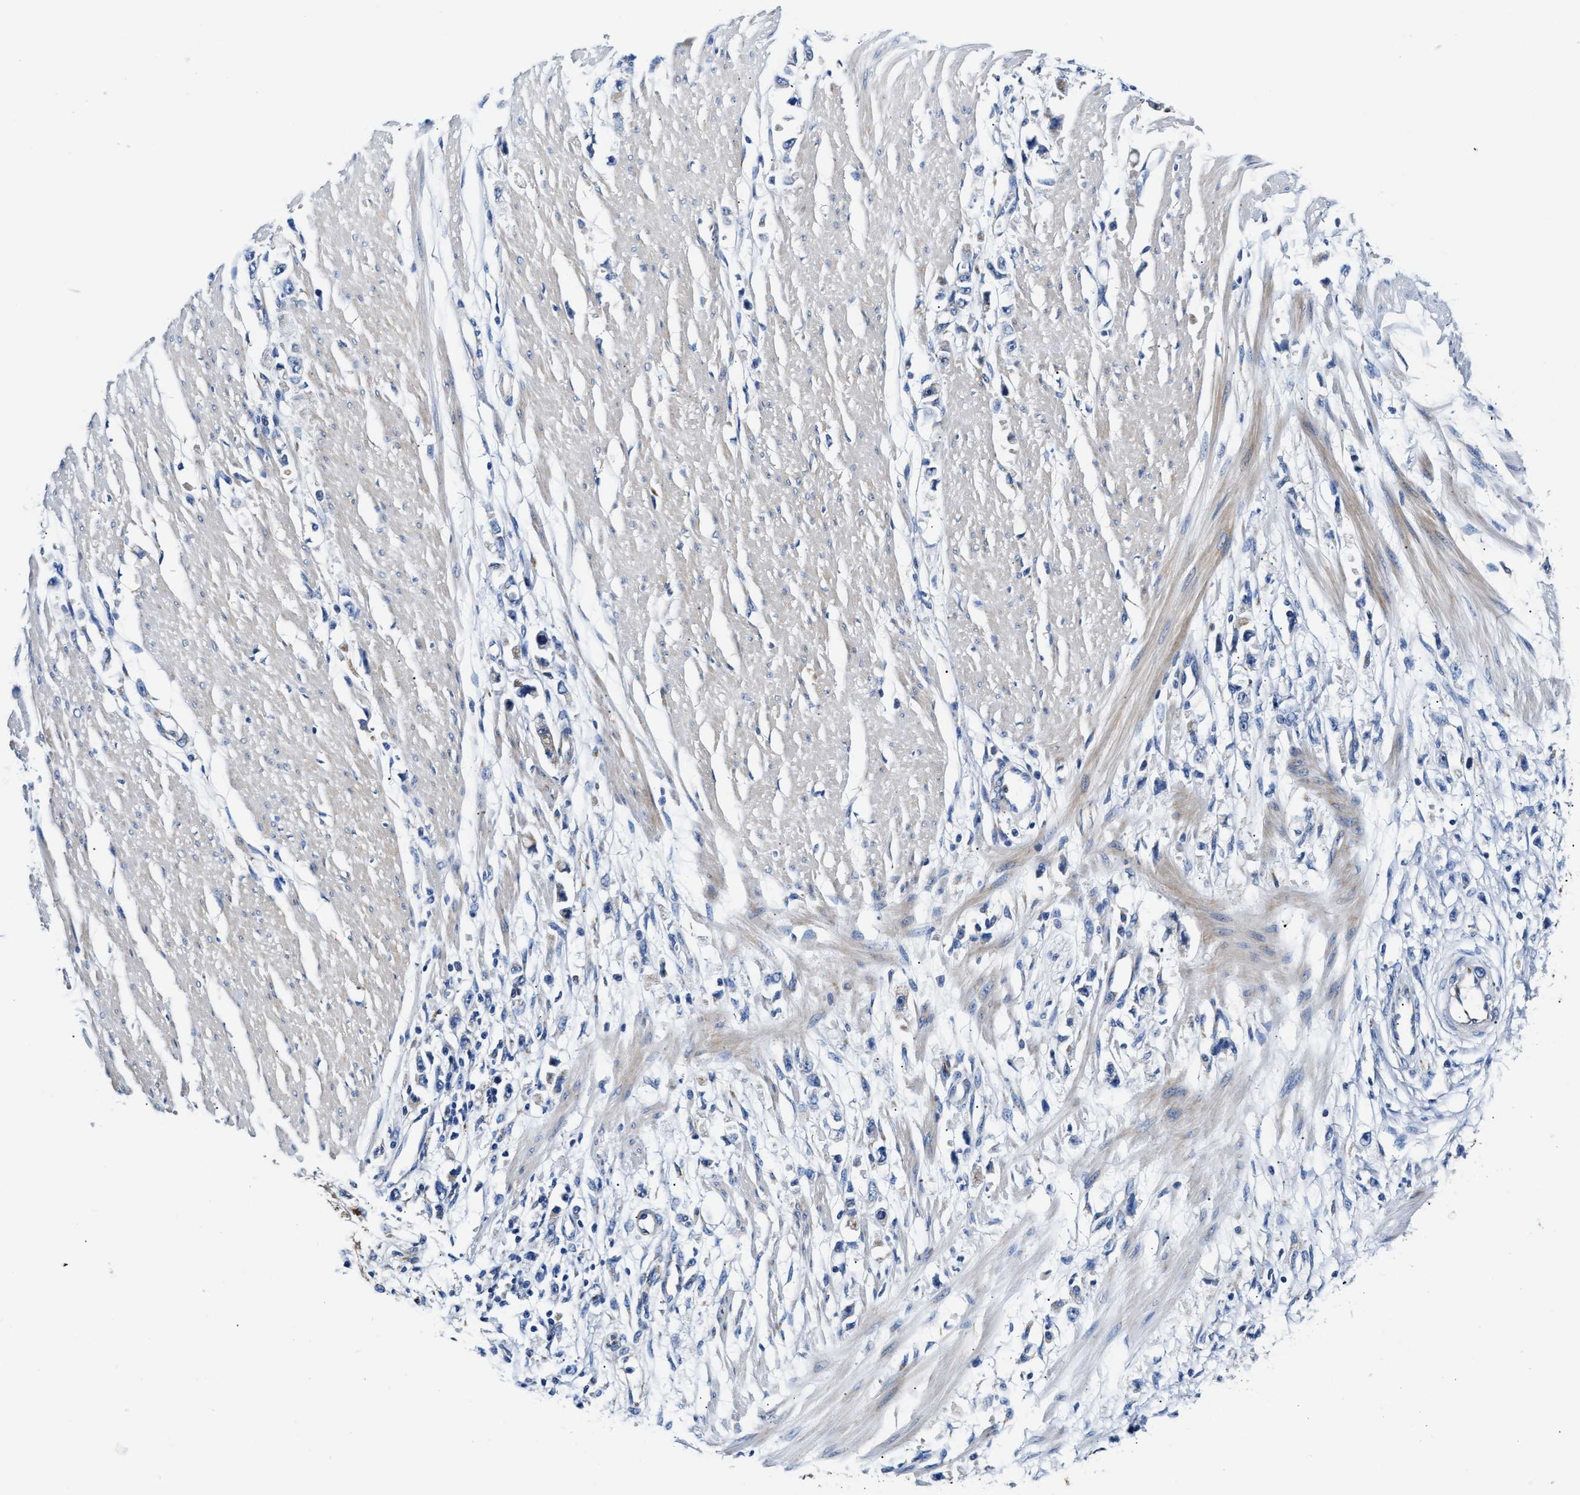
{"staining": {"intensity": "negative", "quantity": "none", "location": "none"}, "tissue": "stomach cancer", "cell_type": "Tumor cells", "image_type": "cancer", "snomed": [{"axis": "morphology", "description": "Adenocarcinoma, NOS"}, {"axis": "topography", "description": "Stomach"}], "caption": "Immunohistochemistry histopathology image of neoplastic tissue: stomach cancer (adenocarcinoma) stained with DAB displays no significant protein positivity in tumor cells. (DAB IHC, high magnification).", "gene": "ACADVL", "patient": {"sex": "female", "age": 59}}